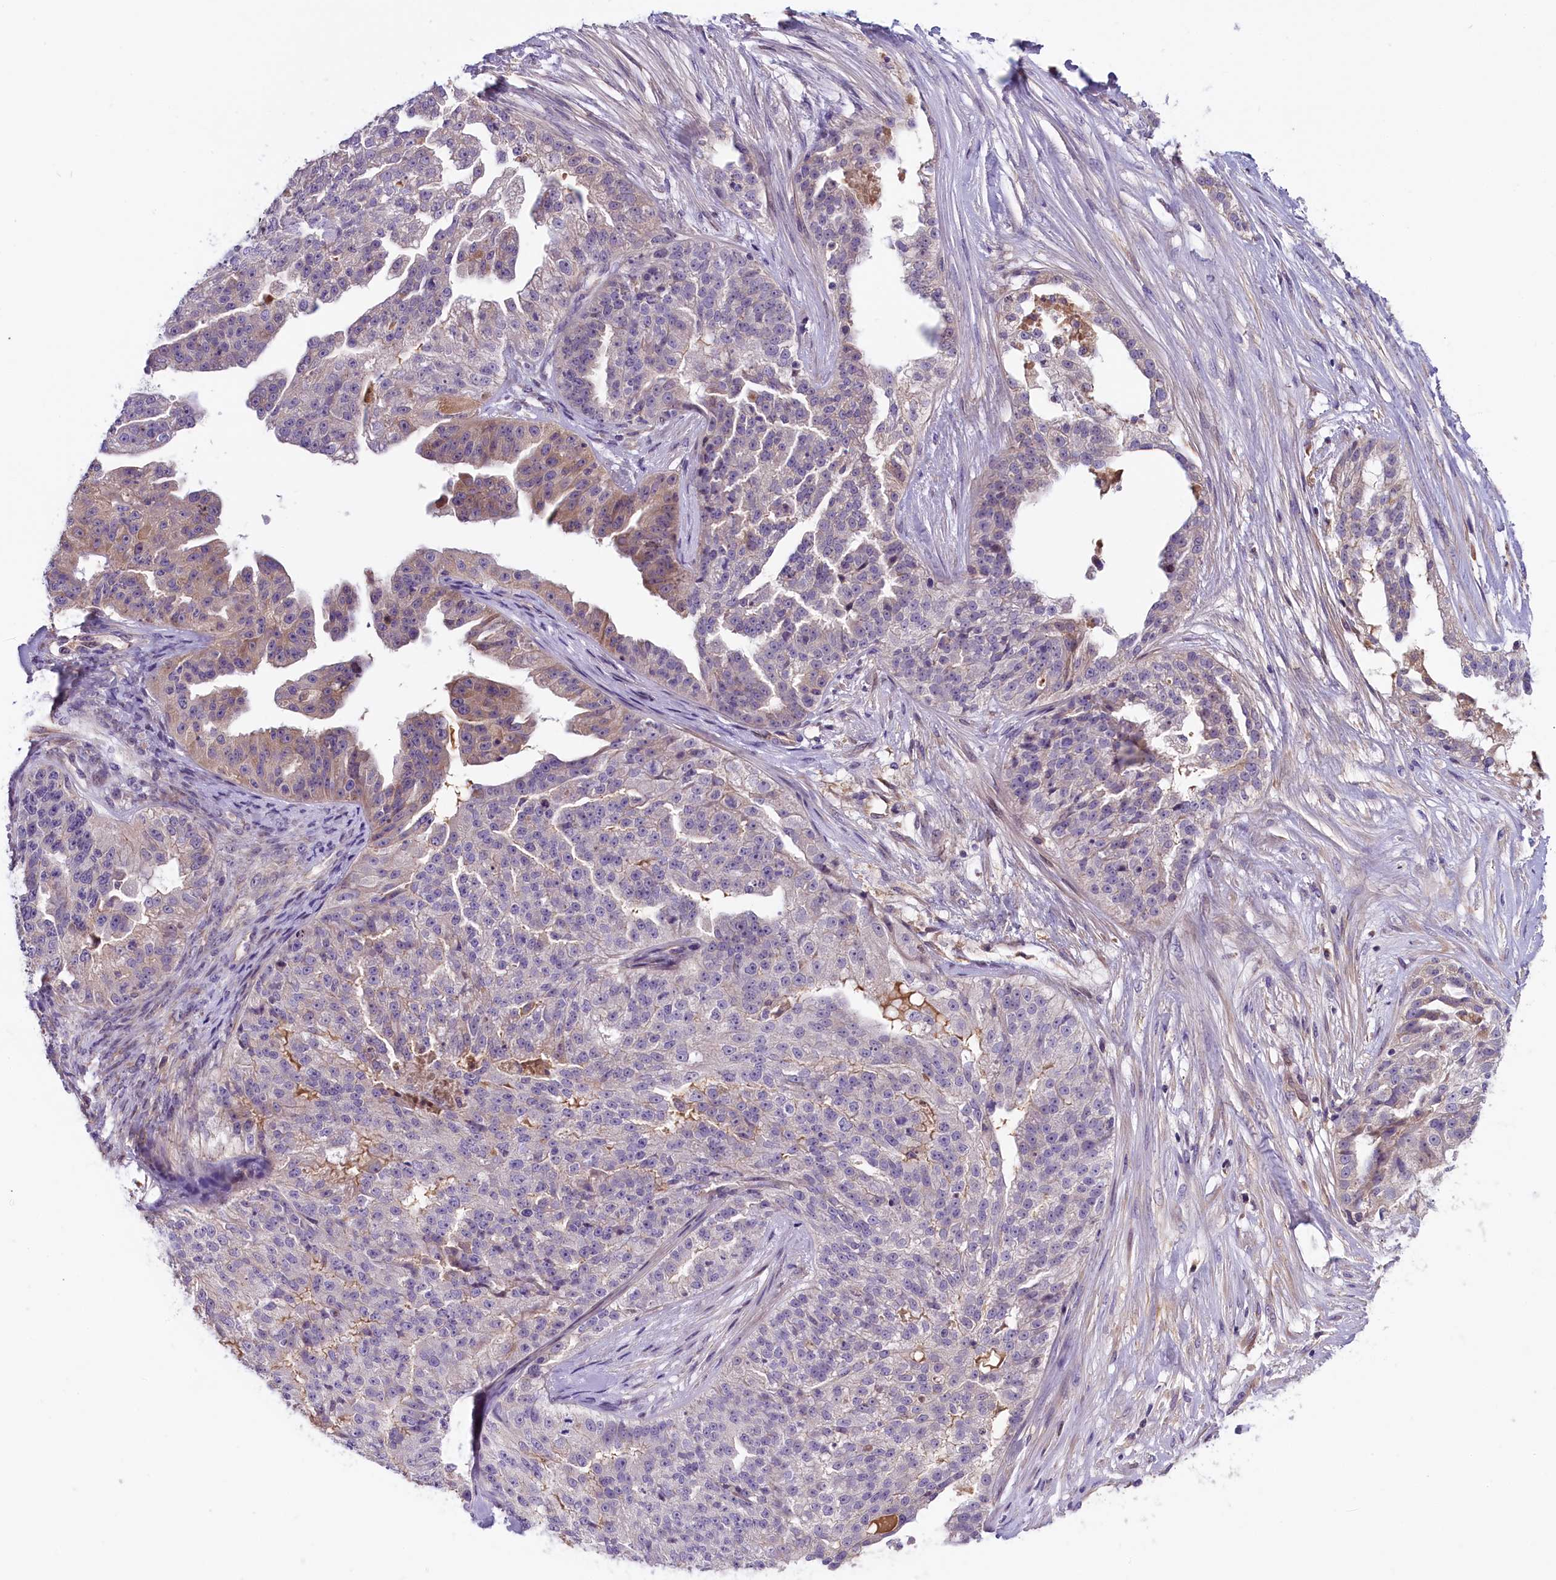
{"staining": {"intensity": "weak", "quantity": "<25%", "location": "cytoplasmic/membranous"}, "tissue": "ovarian cancer", "cell_type": "Tumor cells", "image_type": "cancer", "snomed": [{"axis": "morphology", "description": "Cystadenocarcinoma, serous, NOS"}, {"axis": "topography", "description": "Ovary"}], "caption": "There is no significant expression in tumor cells of ovarian serous cystadenocarcinoma. (DAB immunohistochemistry, high magnification).", "gene": "CCDC32", "patient": {"sex": "female", "age": 58}}